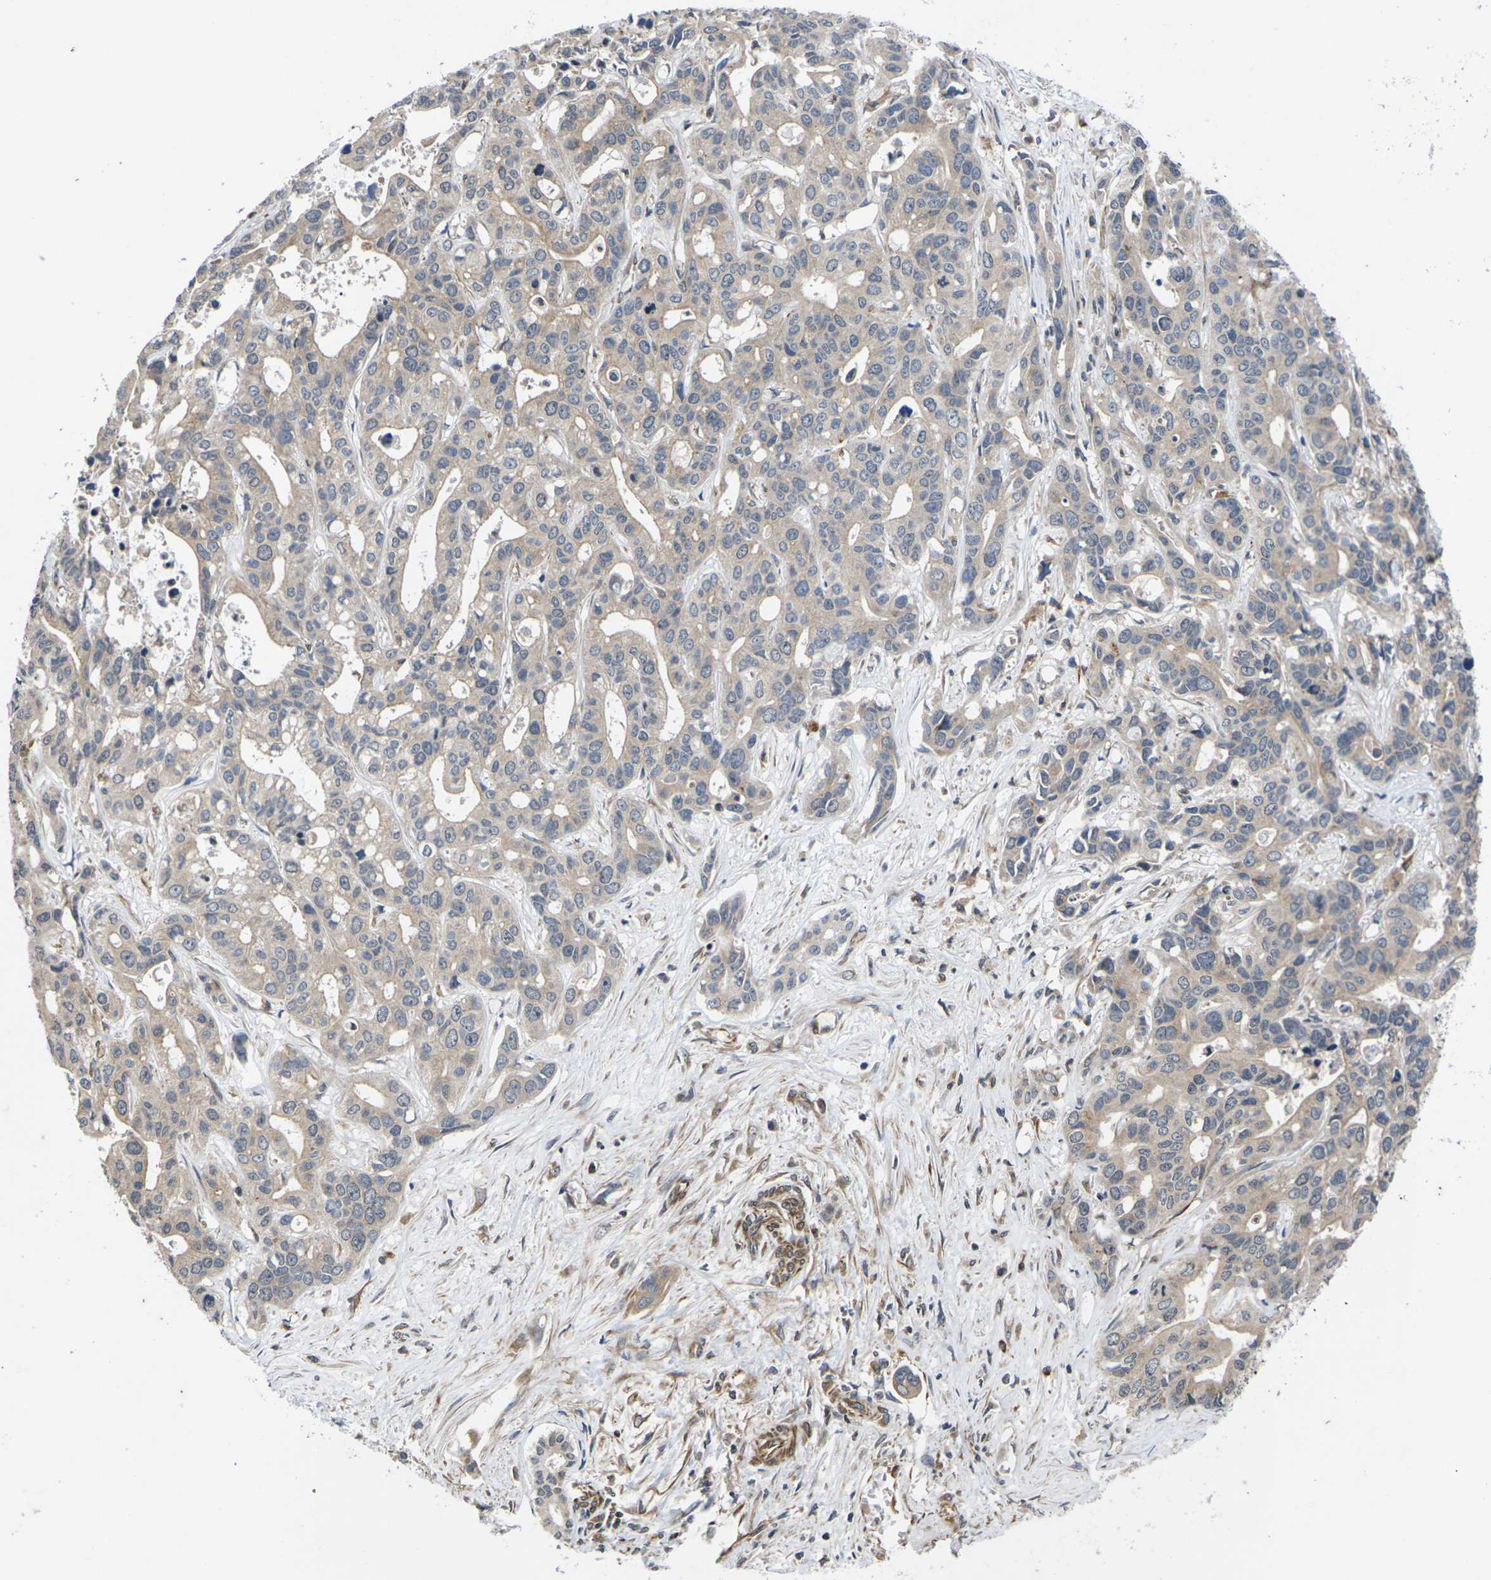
{"staining": {"intensity": "weak", "quantity": ">75%", "location": "cytoplasmic/membranous"}, "tissue": "liver cancer", "cell_type": "Tumor cells", "image_type": "cancer", "snomed": [{"axis": "morphology", "description": "Cholangiocarcinoma"}, {"axis": "topography", "description": "Liver"}], "caption": "This is an image of IHC staining of liver cancer (cholangiocarcinoma), which shows weak staining in the cytoplasmic/membranous of tumor cells.", "gene": "DKK2", "patient": {"sex": "female", "age": 65}}